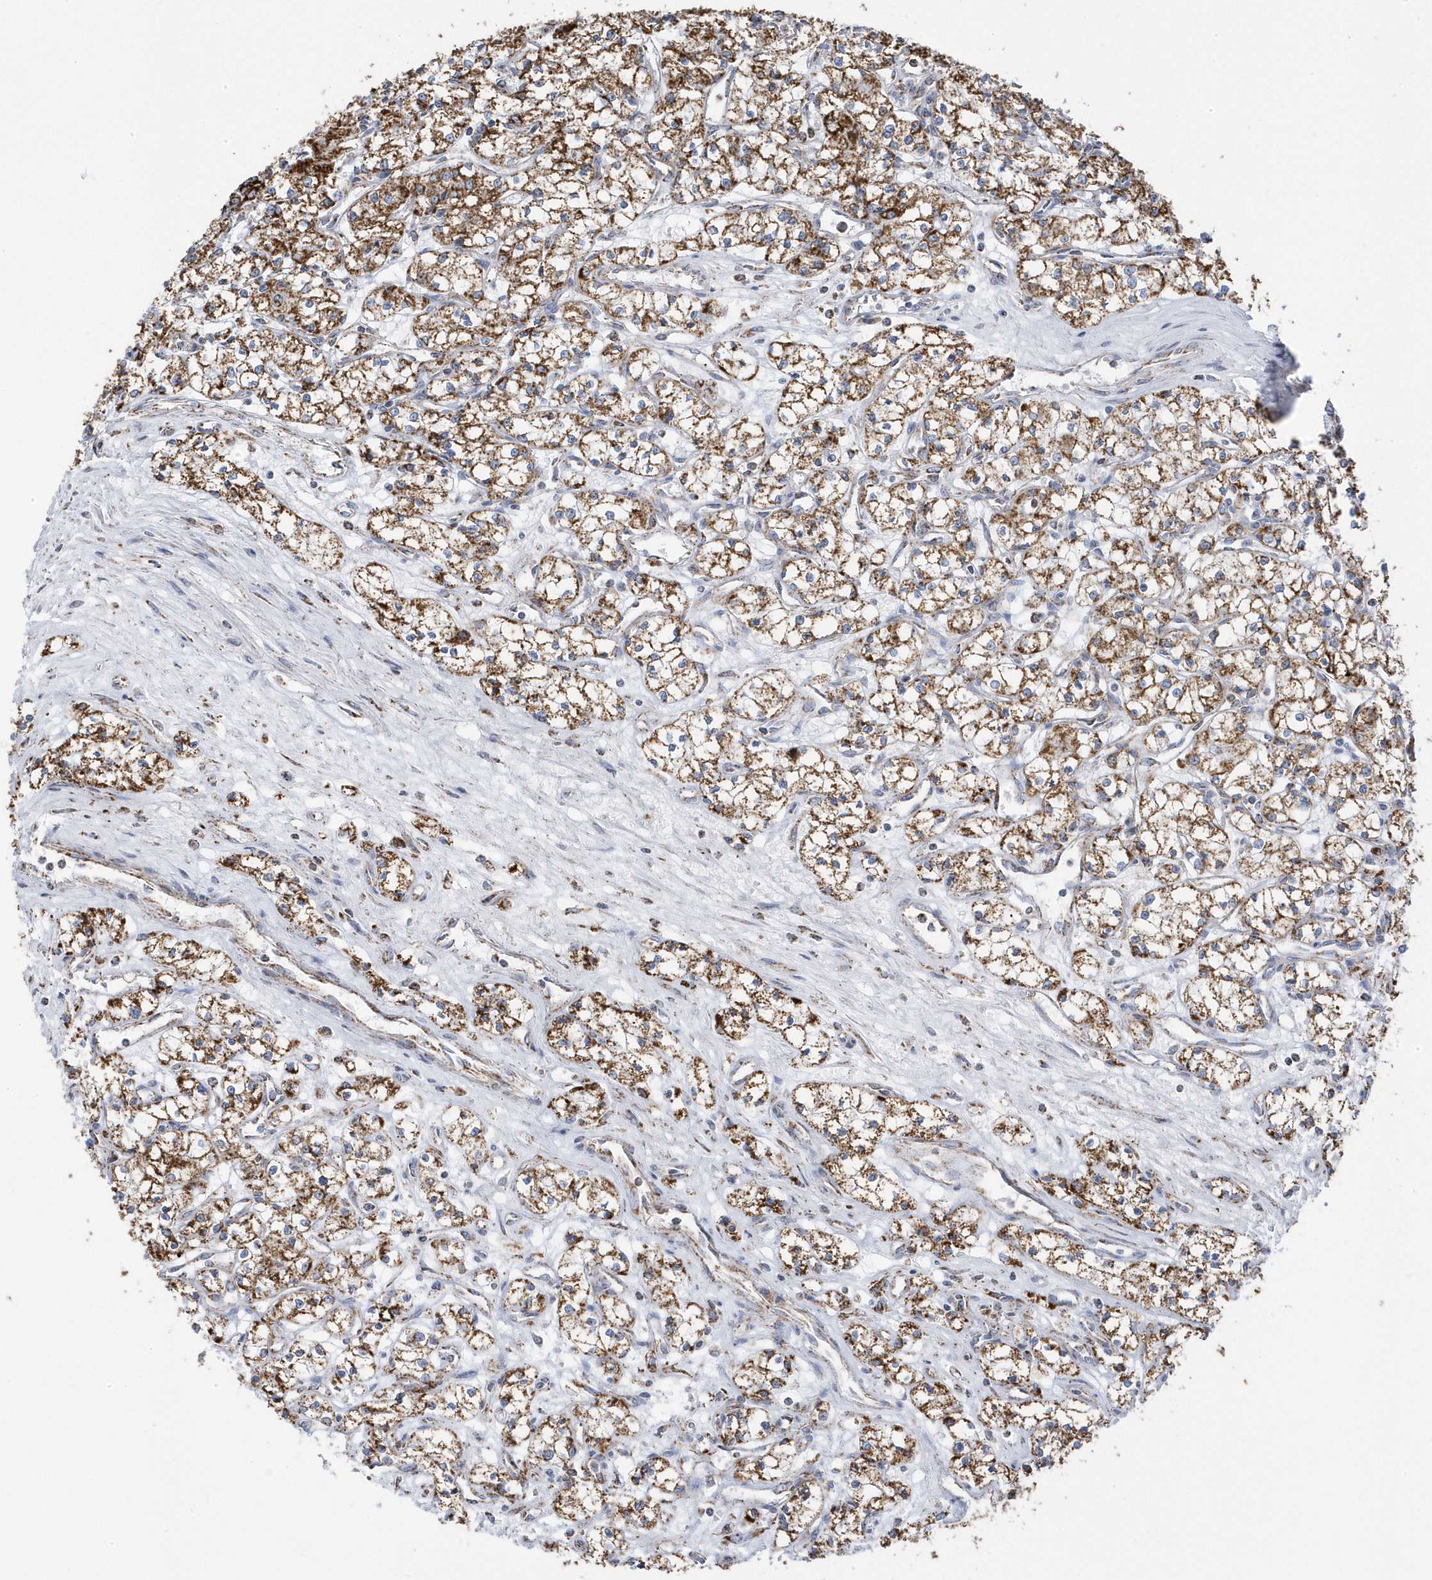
{"staining": {"intensity": "moderate", "quantity": ">75%", "location": "cytoplasmic/membranous"}, "tissue": "renal cancer", "cell_type": "Tumor cells", "image_type": "cancer", "snomed": [{"axis": "morphology", "description": "Adenocarcinoma, NOS"}, {"axis": "topography", "description": "Kidney"}], "caption": "Renal adenocarcinoma stained for a protein shows moderate cytoplasmic/membranous positivity in tumor cells.", "gene": "GTPBP8", "patient": {"sex": "male", "age": 59}}